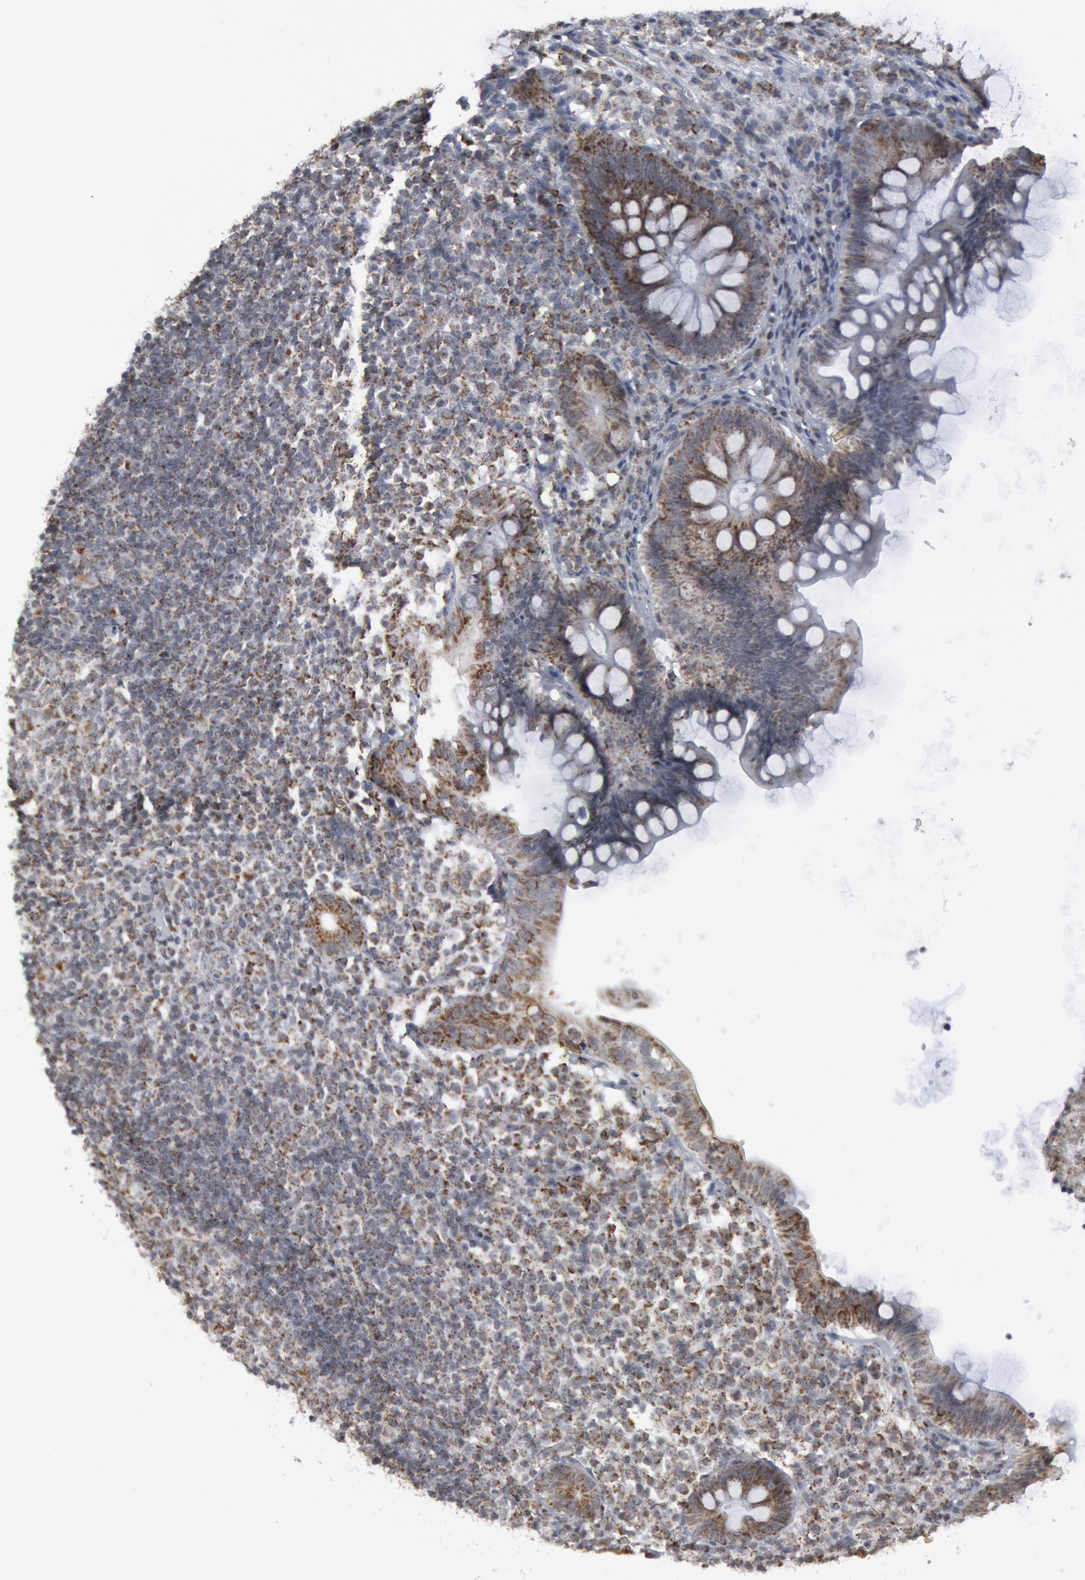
{"staining": {"intensity": "moderate", "quantity": ">75%", "location": "cytoplasmic/membranous"}, "tissue": "appendix", "cell_type": "Glandular cells", "image_type": "normal", "snomed": [{"axis": "morphology", "description": "Normal tissue, NOS"}, {"axis": "topography", "description": "Appendix"}], "caption": "Immunohistochemistry (IHC) histopathology image of normal appendix: human appendix stained using immunohistochemistry displays medium levels of moderate protein expression localized specifically in the cytoplasmic/membranous of glandular cells, appearing as a cytoplasmic/membranous brown color.", "gene": "CASP9", "patient": {"sex": "female", "age": 66}}